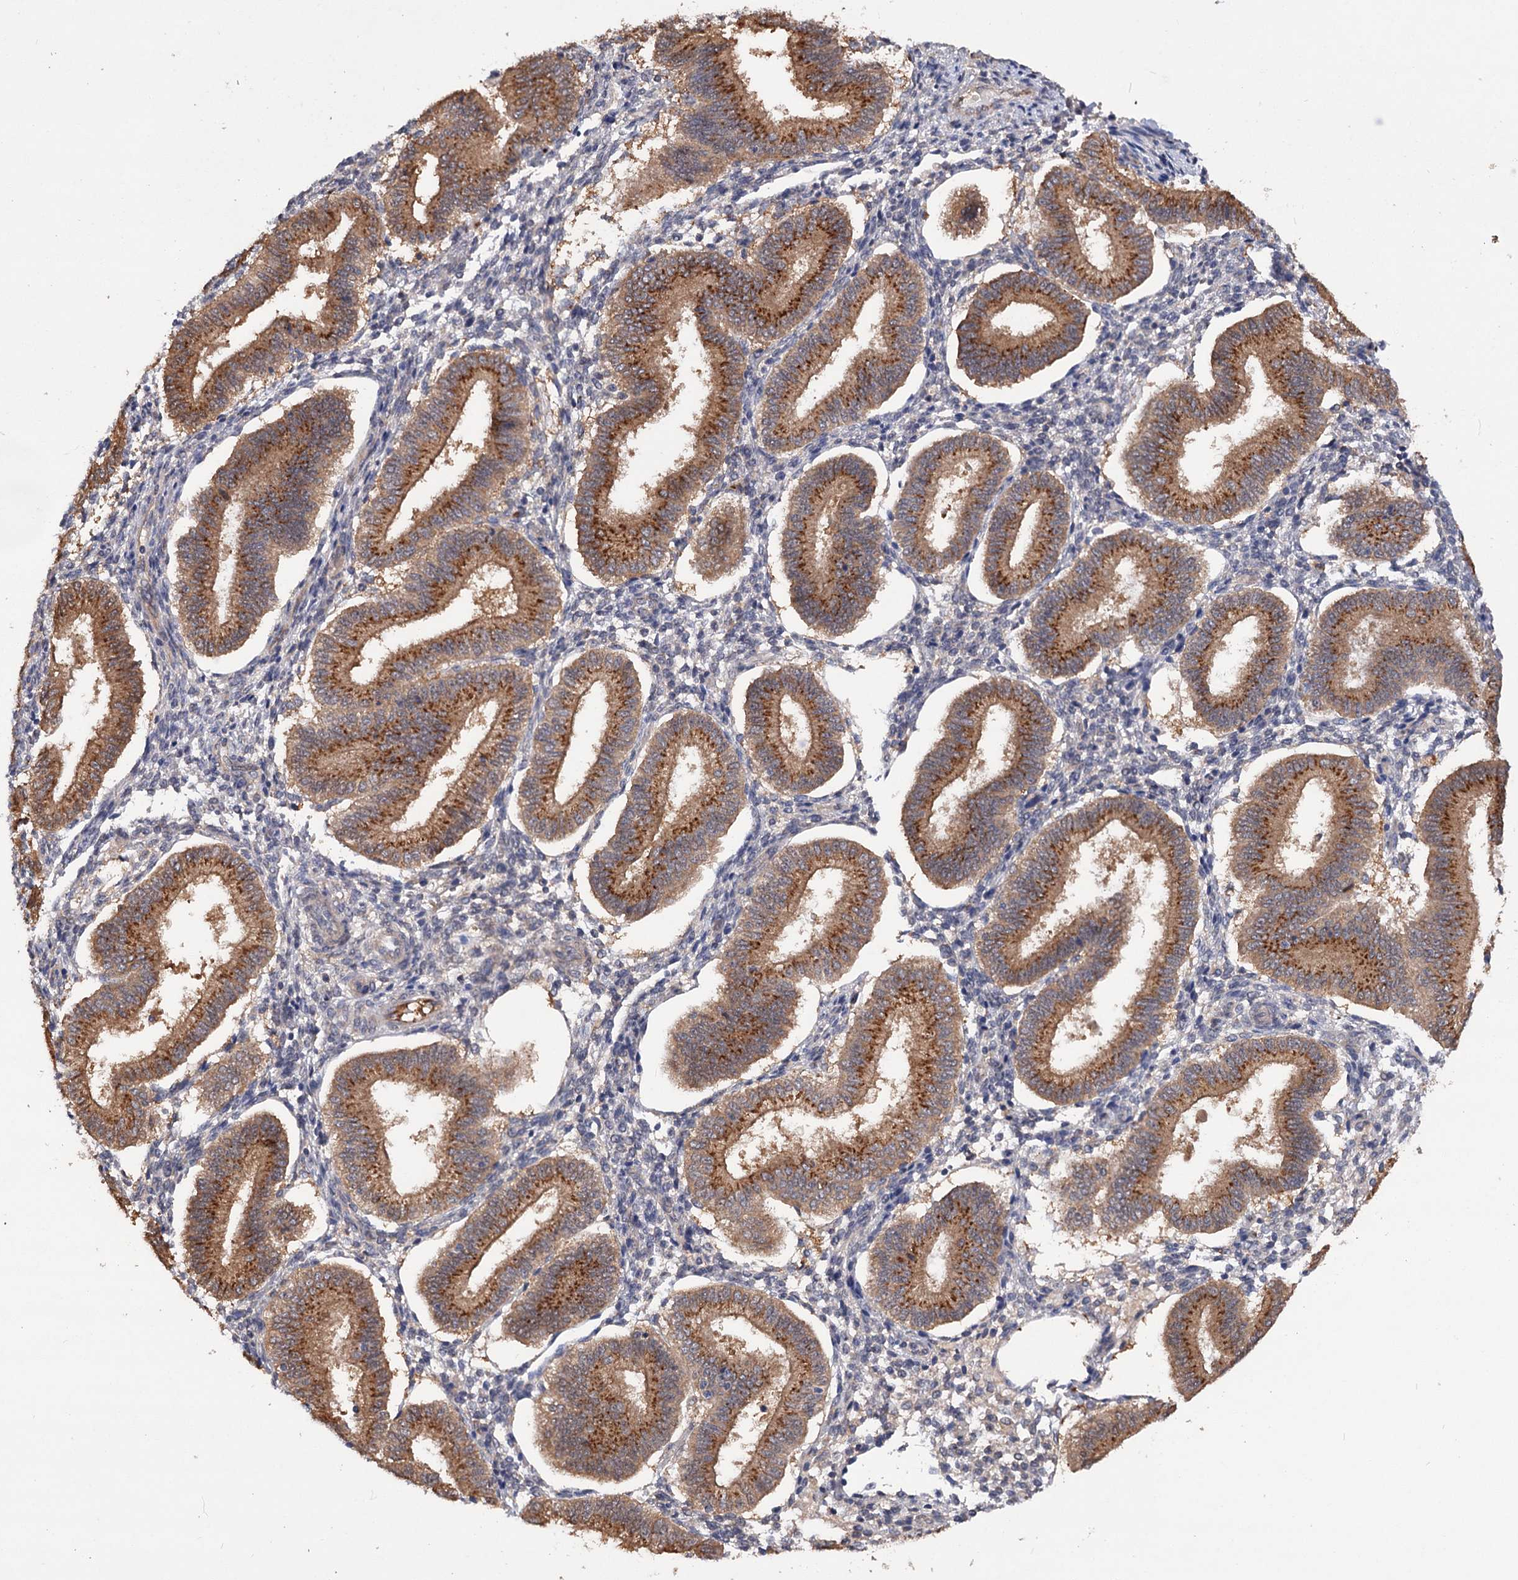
{"staining": {"intensity": "negative", "quantity": "none", "location": "none"}, "tissue": "endometrium", "cell_type": "Cells in endometrial stroma", "image_type": "normal", "snomed": [{"axis": "morphology", "description": "Normal tissue, NOS"}, {"axis": "topography", "description": "Endometrium"}], "caption": "Protein analysis of unremarkable endometrium exhibits no significant staining in cells in endometrial stroma. (Stains: DAB (3,3'-diaminobenzidine) IHC with hematoxylin counter stain, Microscopy: brightfield microscopy at high magnification).", "gene": "NUDCD2", "patient": {"sex": "female", "age": 39}}